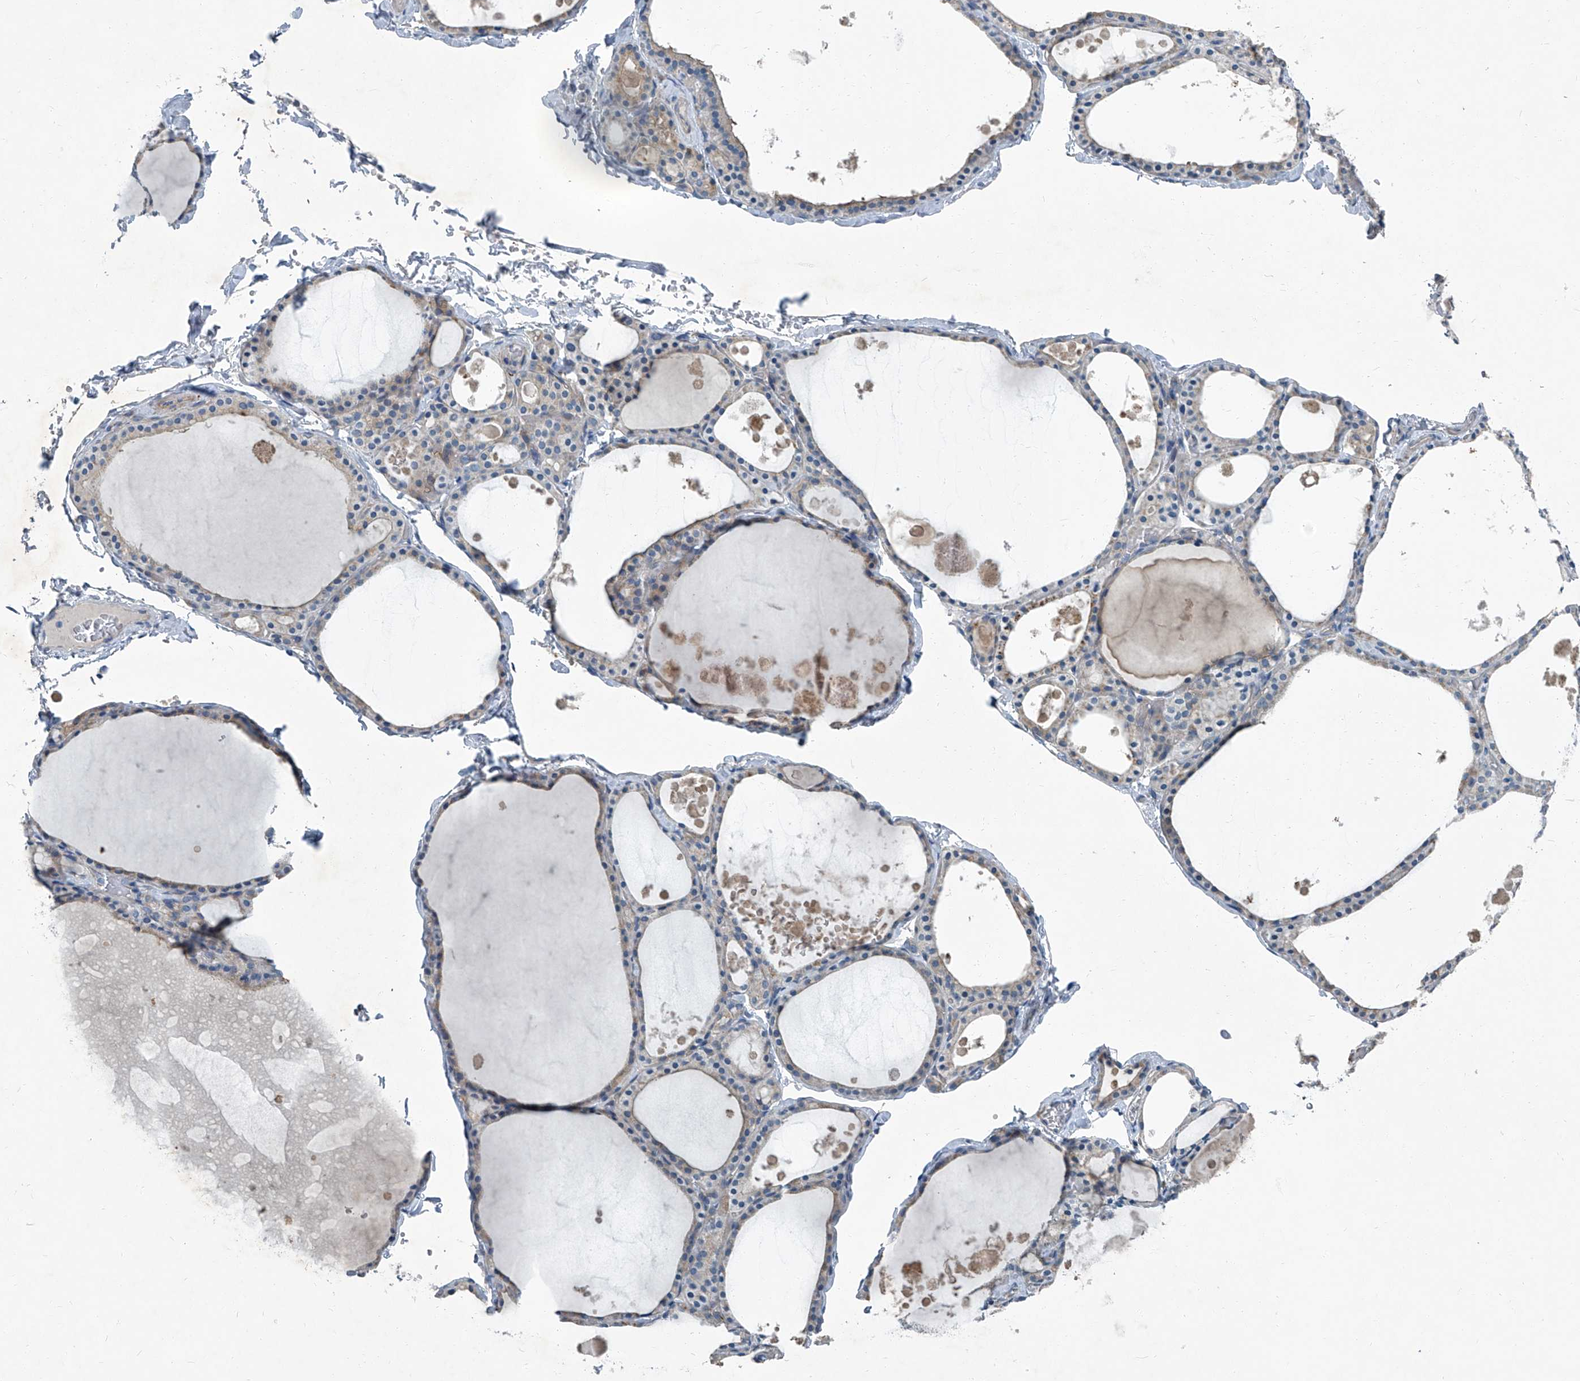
{"staining": {"intensity": "moderate", "quantity": "25%-75%", "location": "cytoplasmic/membranous"}, "tissue": "thyroid gland", "cell_type": "Glandular cells", "image_type": "normal", "snomed": [{"axis": "morphology", "description": "Normal tissue, NOS"}, {"axis": "topography", "description": "Thyroid gland"}], "caption": "A high-resolution micrograph shows IHC staining of normal thyroid gland, which shows moderate cytoplasmic/membranous staining in approximately 25%-75% of glandular cells.", "gene": "SLC26A11", "patient": {"sex": "male", "age": 56}}